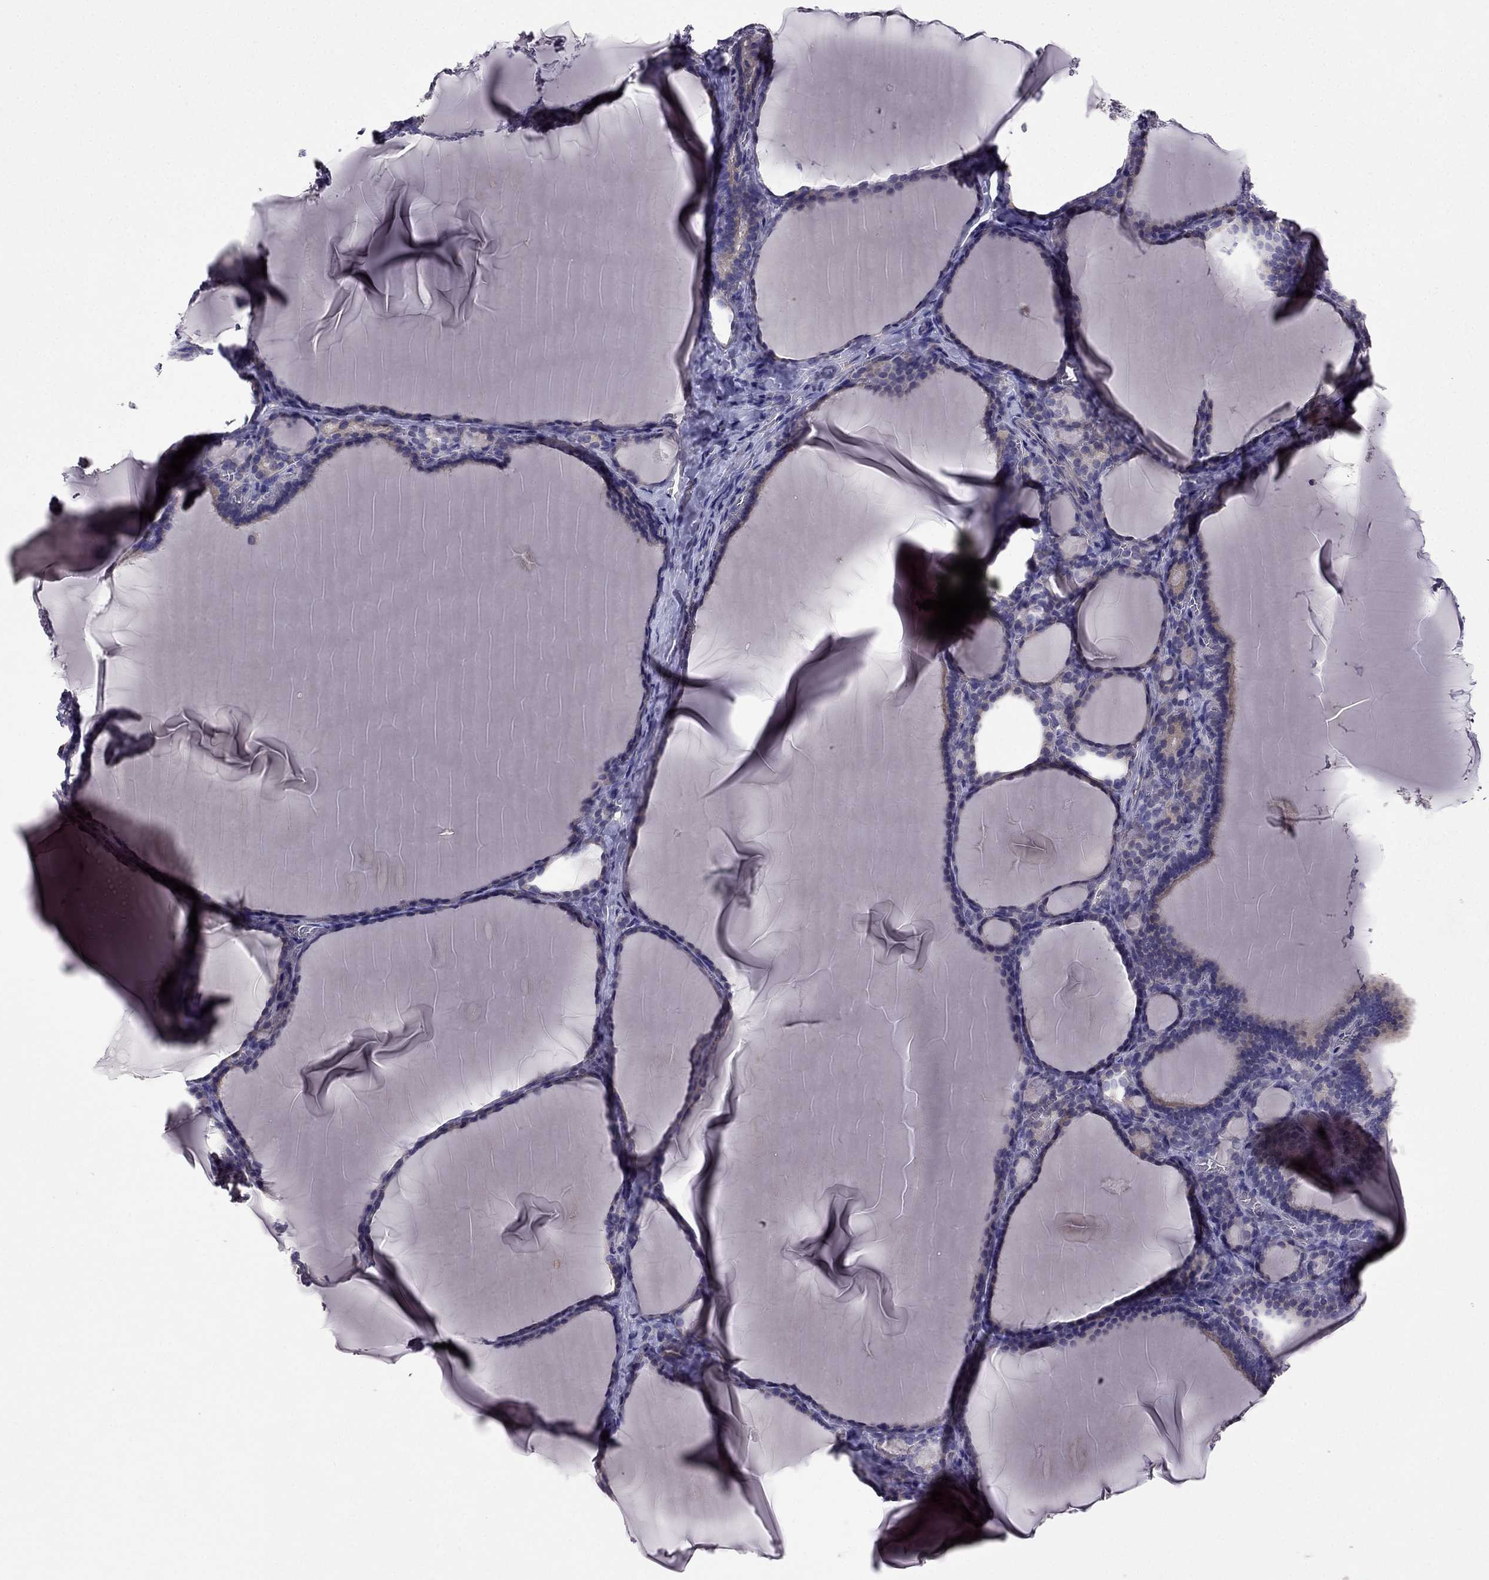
{"staining": {"intensity": "negative", "quantity": "none", "location": "none"}, "tissue": "thyroid gland", "cell_type": "Glandular cells", "image_type": "normal", "snomed": [{"axis": "morphology", "description": "Normal tissue, NOS"}, {"axis": "morphology", "description": "Hyperplasia, NOS"}, {"axis": "topography", "description": "Thyroid gland"}], "caption": "DAB immunohistochemical staining of benign human thyroid gland shows no significant staining in glandular cells. The staining is performed using DAB (3,3'-diaminobenzidine) brown chromogen with nuclei counter-stained in using hematoxylin.", "gene": "CDH9", "patient": {"sex": "female", "age": 27}}